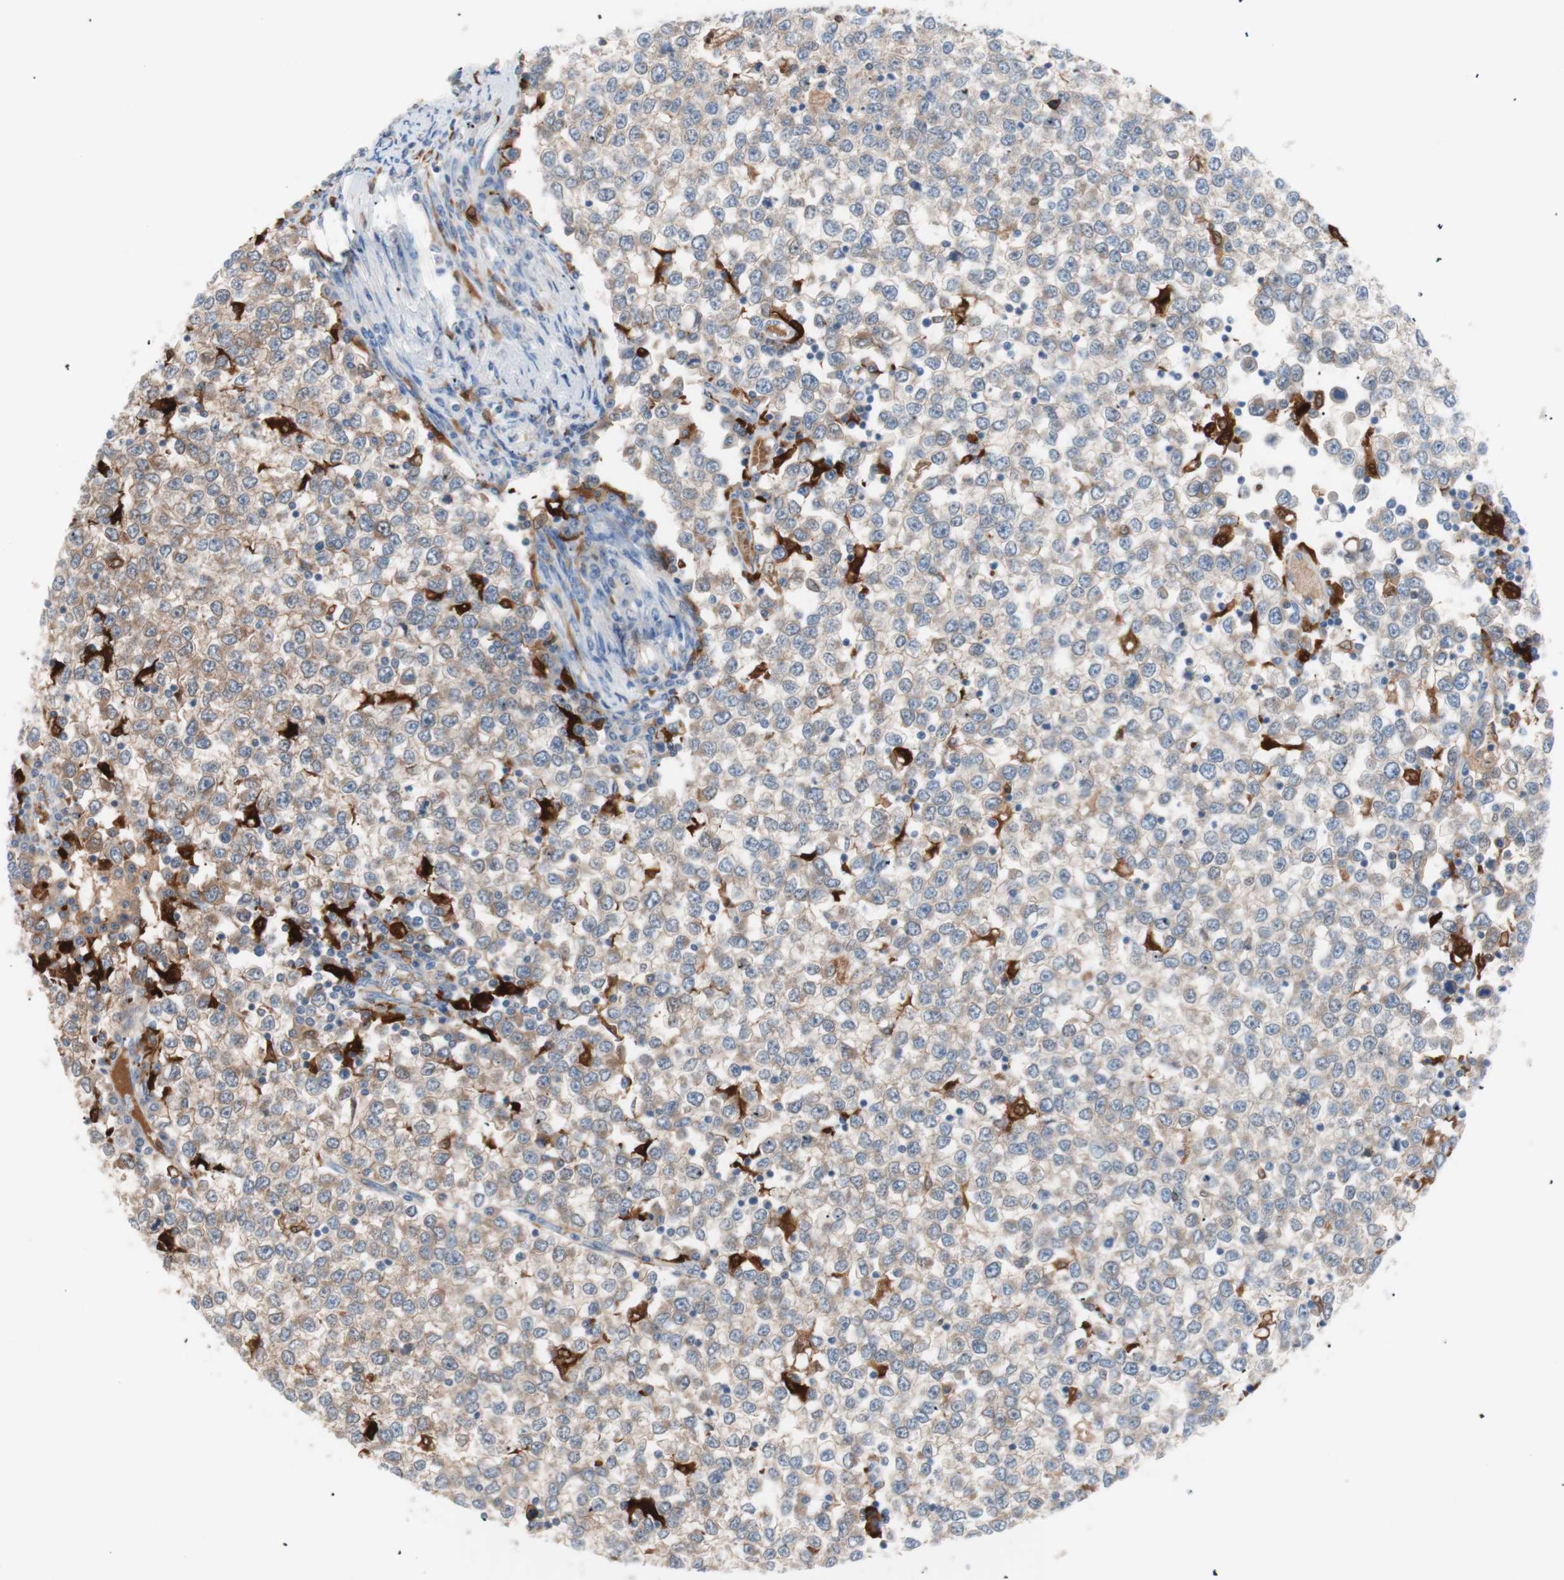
{"staining": {"intensity": "weak", "quantity": ">75%", "location": "cytoplasmic/membranous"}, "tissue": "testis cancer", "cell_type": "Tumor cells", "image_type": "cancer", "snomed": [{"axis": "morphology", "description": "Seminoma, NOS"}, {"axis": "topography", "description": "Testis"}], "caption": "Immunohistochemical staining of human seminoma (testis) reveals low levels of weak cytoplasmic/membranous positivity in approximately >75% of tumor cells. (DAB (3,3'-diaminobenzidine) = brown stain, brightfield microscopy at high magnification).", "gene": "IL18", "patient": {"sex": "male", "age": 65}}